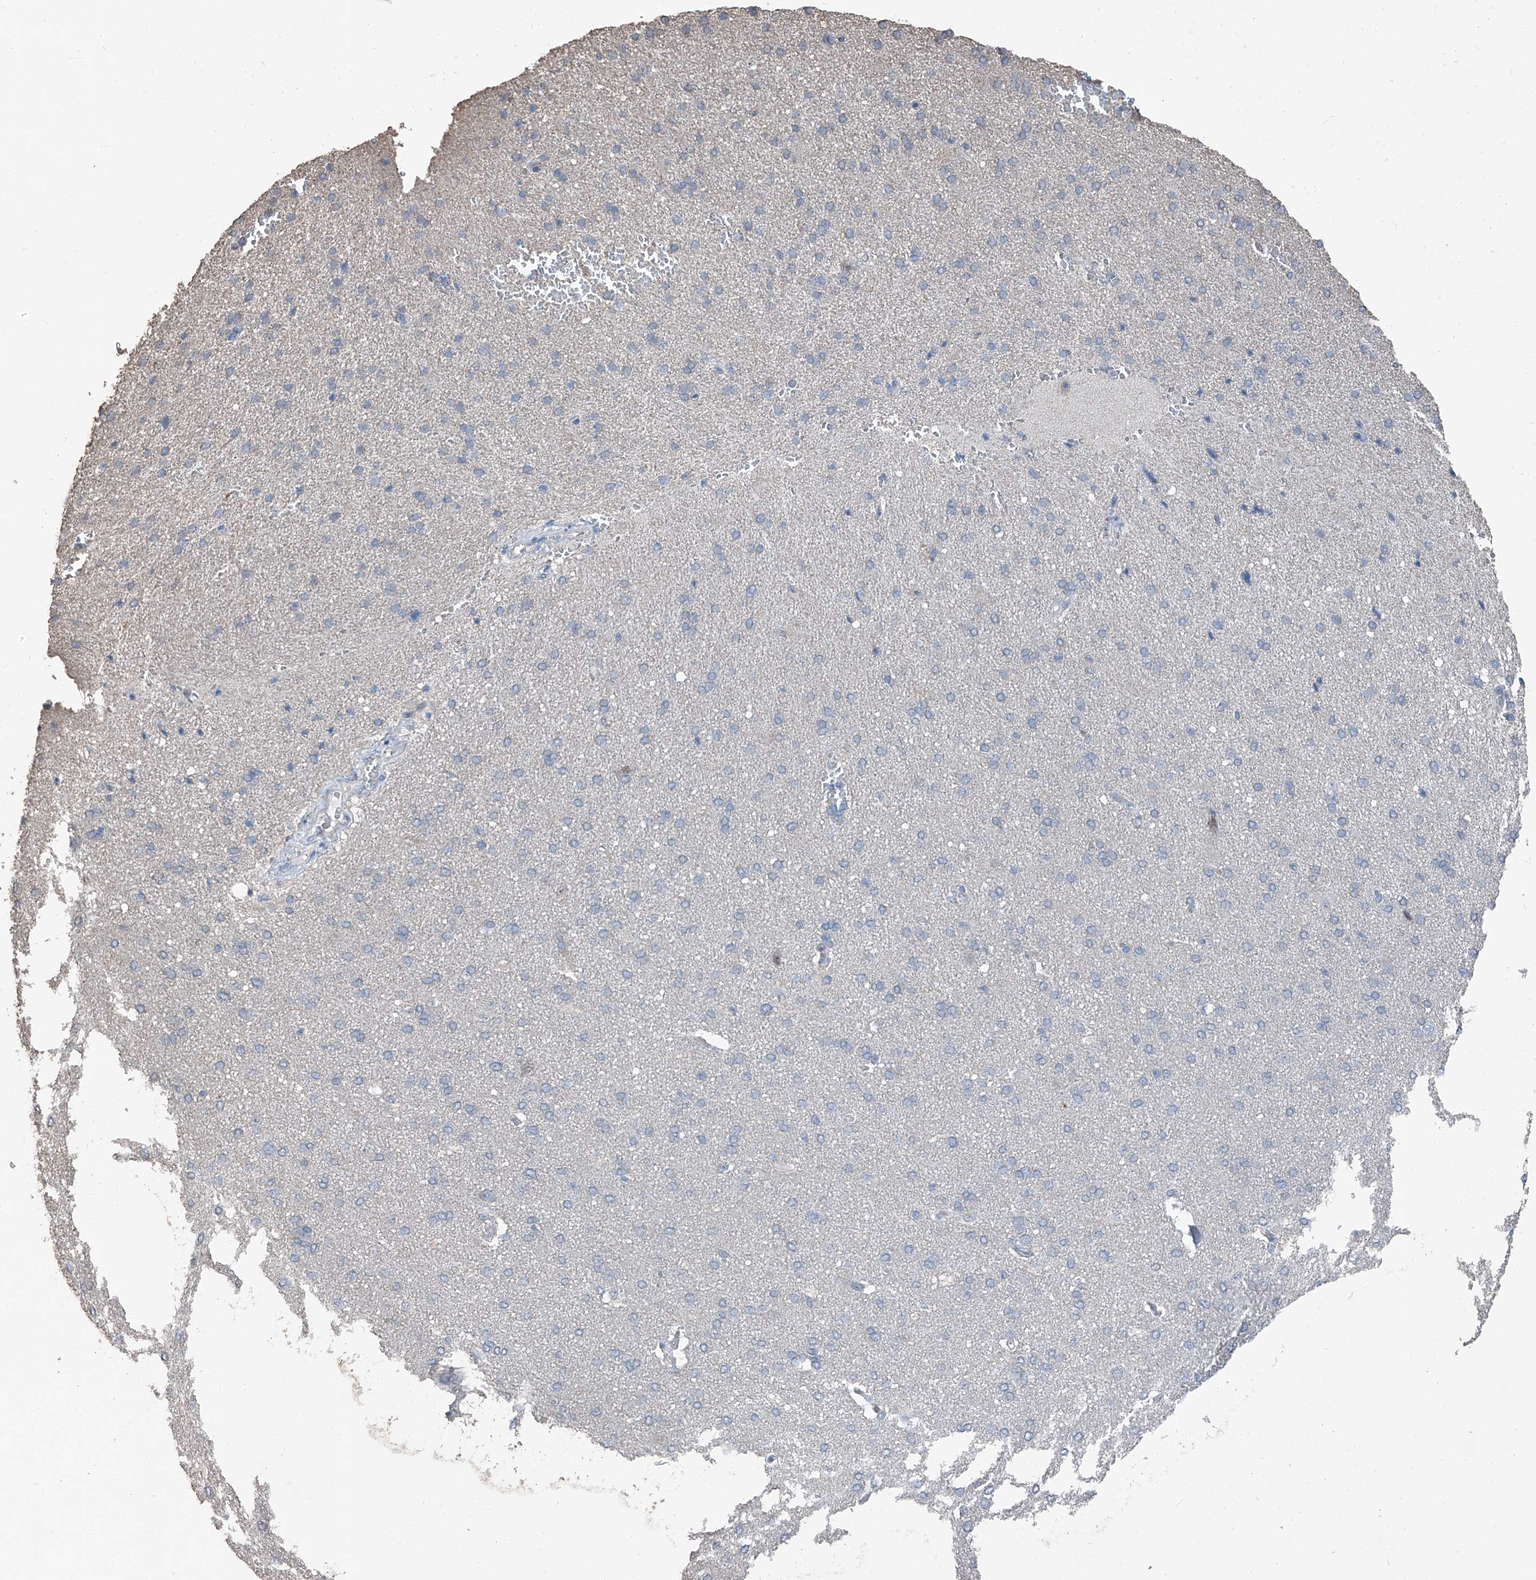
{"staining": {"intensity": "negative", "quantity": "none", "location": "none"}, "tissue": "cerebral cortex", "cell_type": "Endothelial cells", "image_type": "normal", "snomed": [{"axis": "morphology", "description": "Normal tissue, NOS"}, {"axis": "topography", "description": "Cerebral cortex"}], "caption": "This is an IHC image of unremarkable human cerebral cortex. There is no expression in endothelial cells.", "gene": "MAMLD1", "patient": {"sex": "male", "age": 62}}